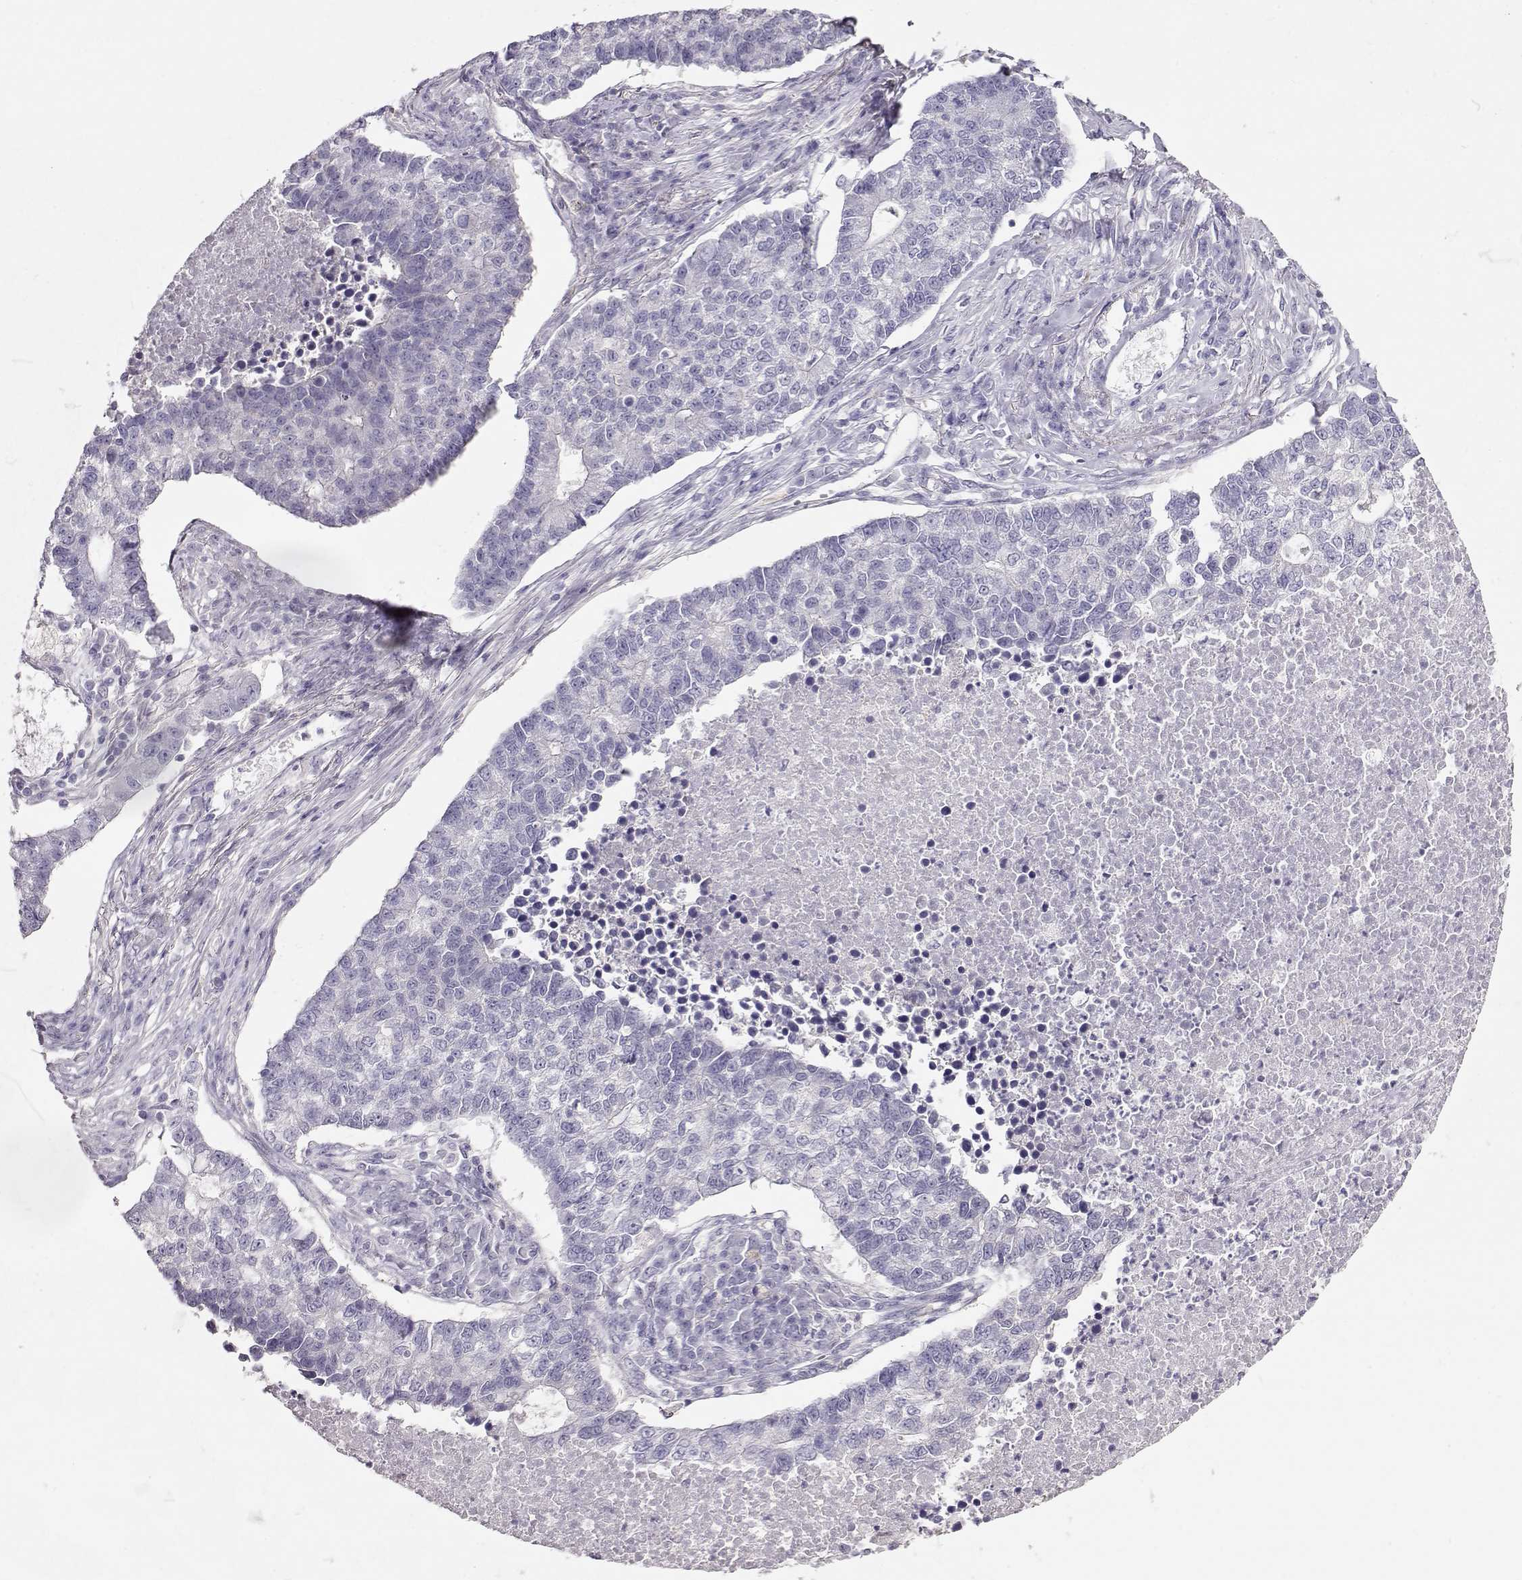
{"staining": {"intensity": "negative", "quantity": "none", "location": "cytoplasmic/membranous"}, "tissue": "lung cancer", "cell_type": "Tumor cells", "image_type": "cancer", "snomed": [{"axis": "morphology", "description": "Adenocarcinoma, NOS"}, {"axis": "topography", "description": "Lung"}], "caption": "A histopathology image of lung cancer (adenocarcinoma) stained for a protein demonstrates no brown staining in tumor cells.", "gene": "NDRG4", "patient": {"sex": "male", "age": 57}}